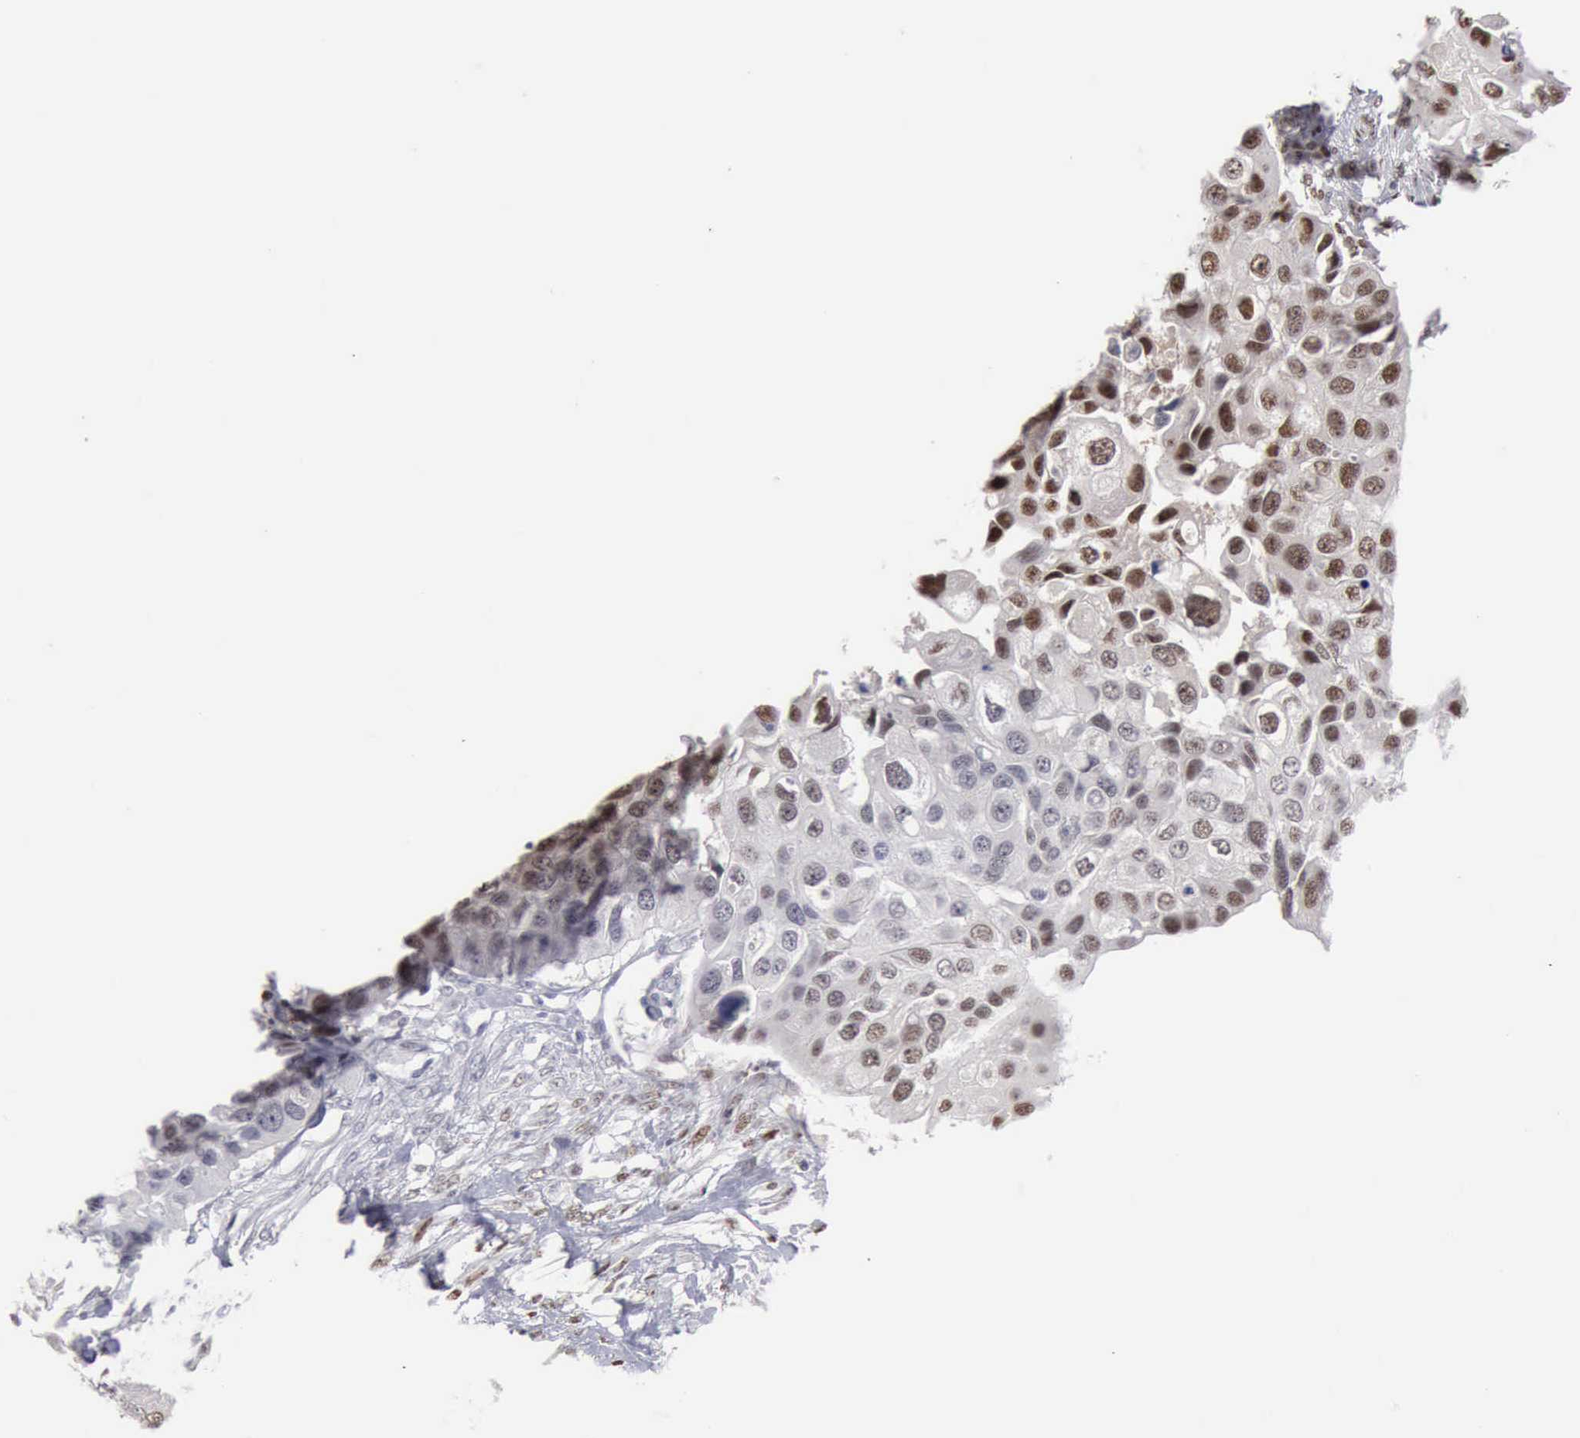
{"staining": {"intensity": "moderate", "quantity": ">75%", "location": "nuclear"}, "tissue": "urothelial cancer", "cell_type": "Tumor cells", "image_type": "cancer", "snomed": [{"axis": "morphology", "description": "Urothelial carcinoma, High grade"}, {"axis": "topography", "description": "Urinary bladder"}], "caption": "Human high-grade urothelial carcinoma stained for a protein (brown) shows moderate nuclear positive positivity in approximately >75% of tumor cells.", "gene": "KIAA0586", "patient": {"sex": "male", "age": 55}}